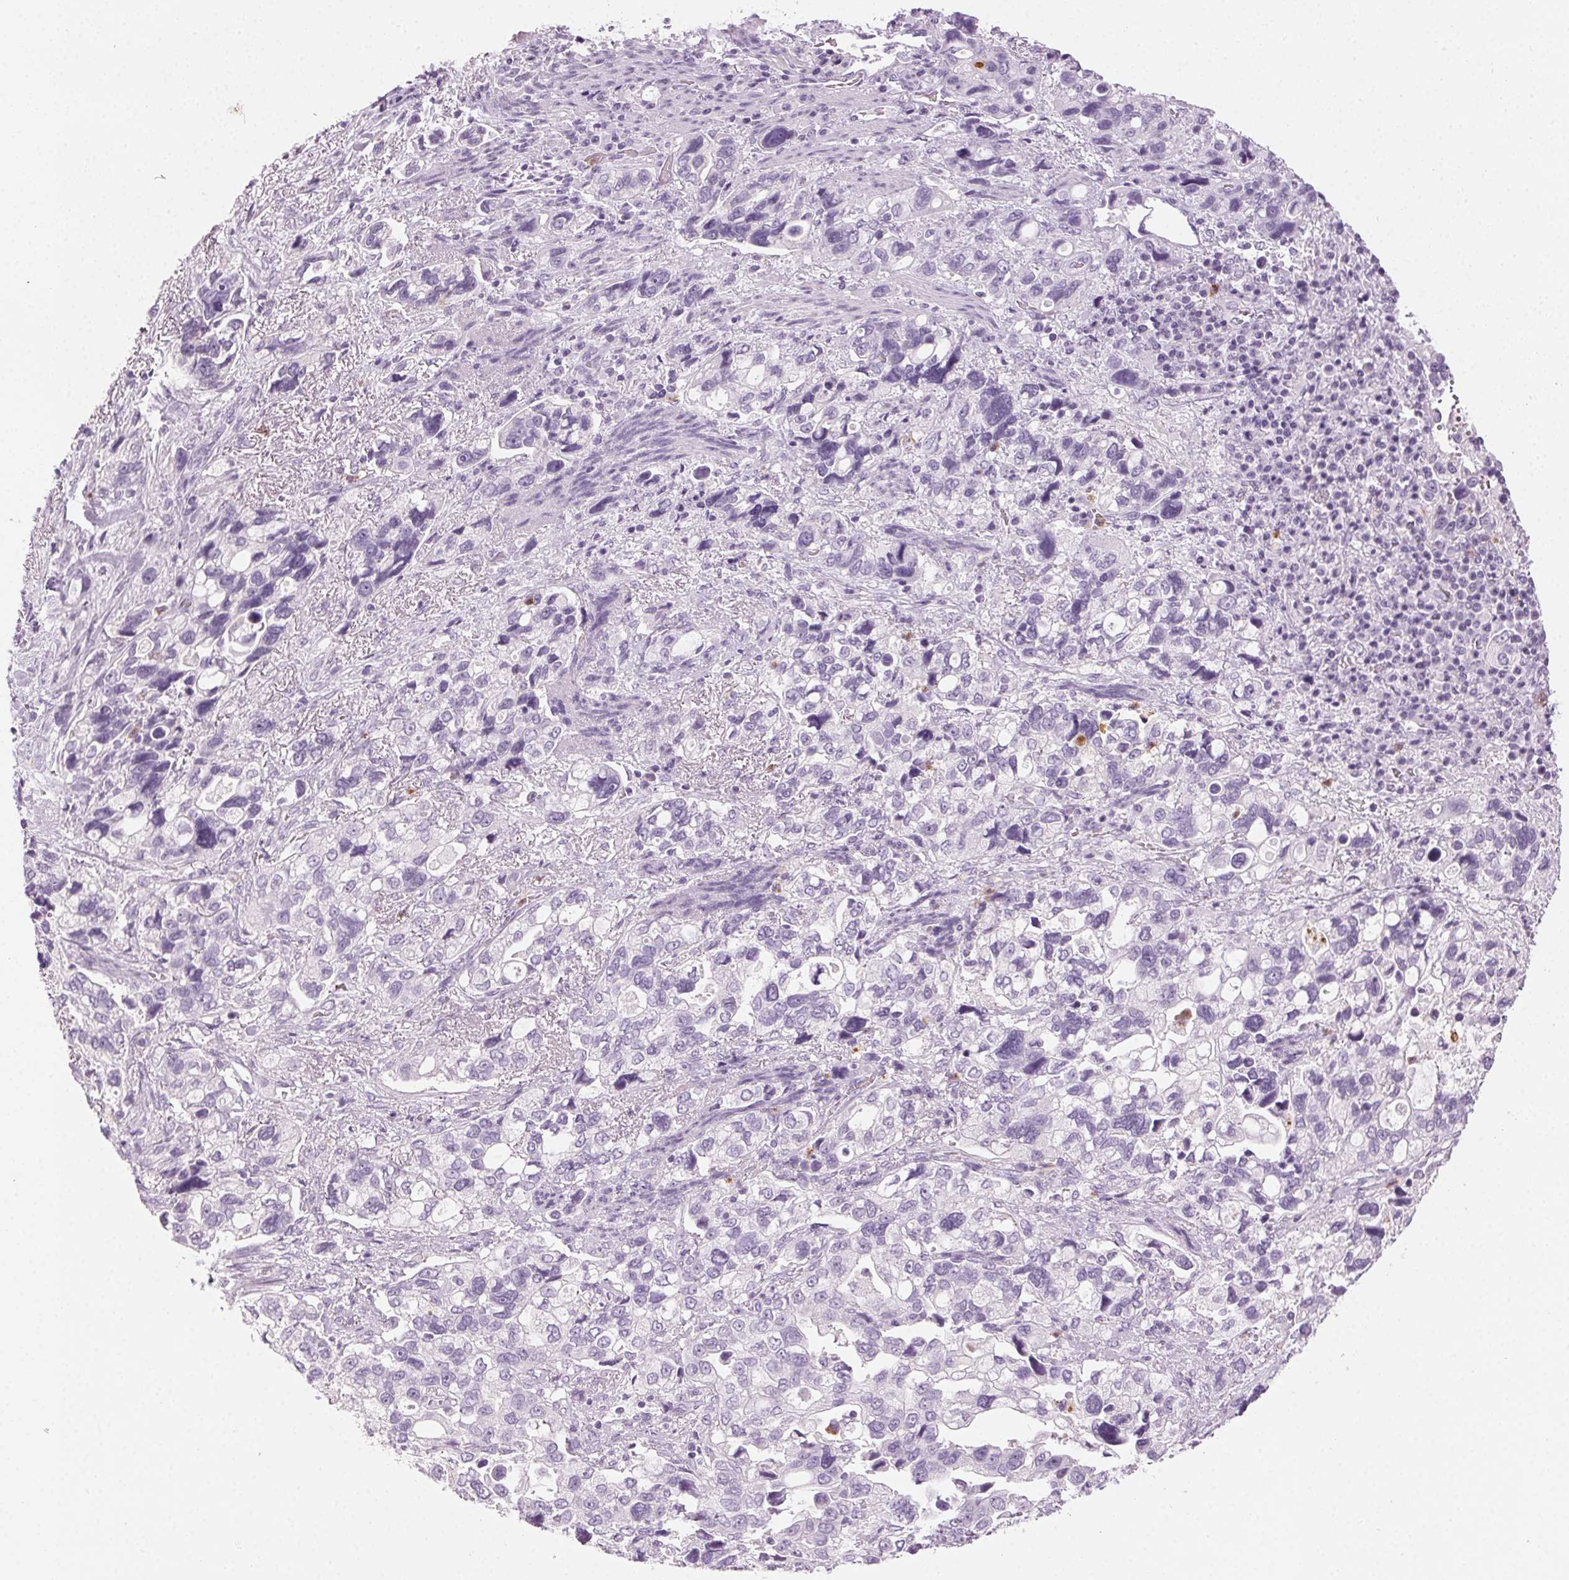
{"staining": {"intensity": "negative", "quantity": "none", "location": "none"}, "tissue": "stomach cancer", "cell_type": "Tumor cells", "image_type": "cancer", "snomed": [{"axis": "morphology", "description": "Adenocarcinoma, NOS"}, {"axis": "topography", "description": "Stomach, upper"}], "caption": "Human stomach cancer stained for a protein using immunohistochemistry shows no expression in tumor cells.", "gene": "MPO", "patient": {"sex": "female", "age": 81}}